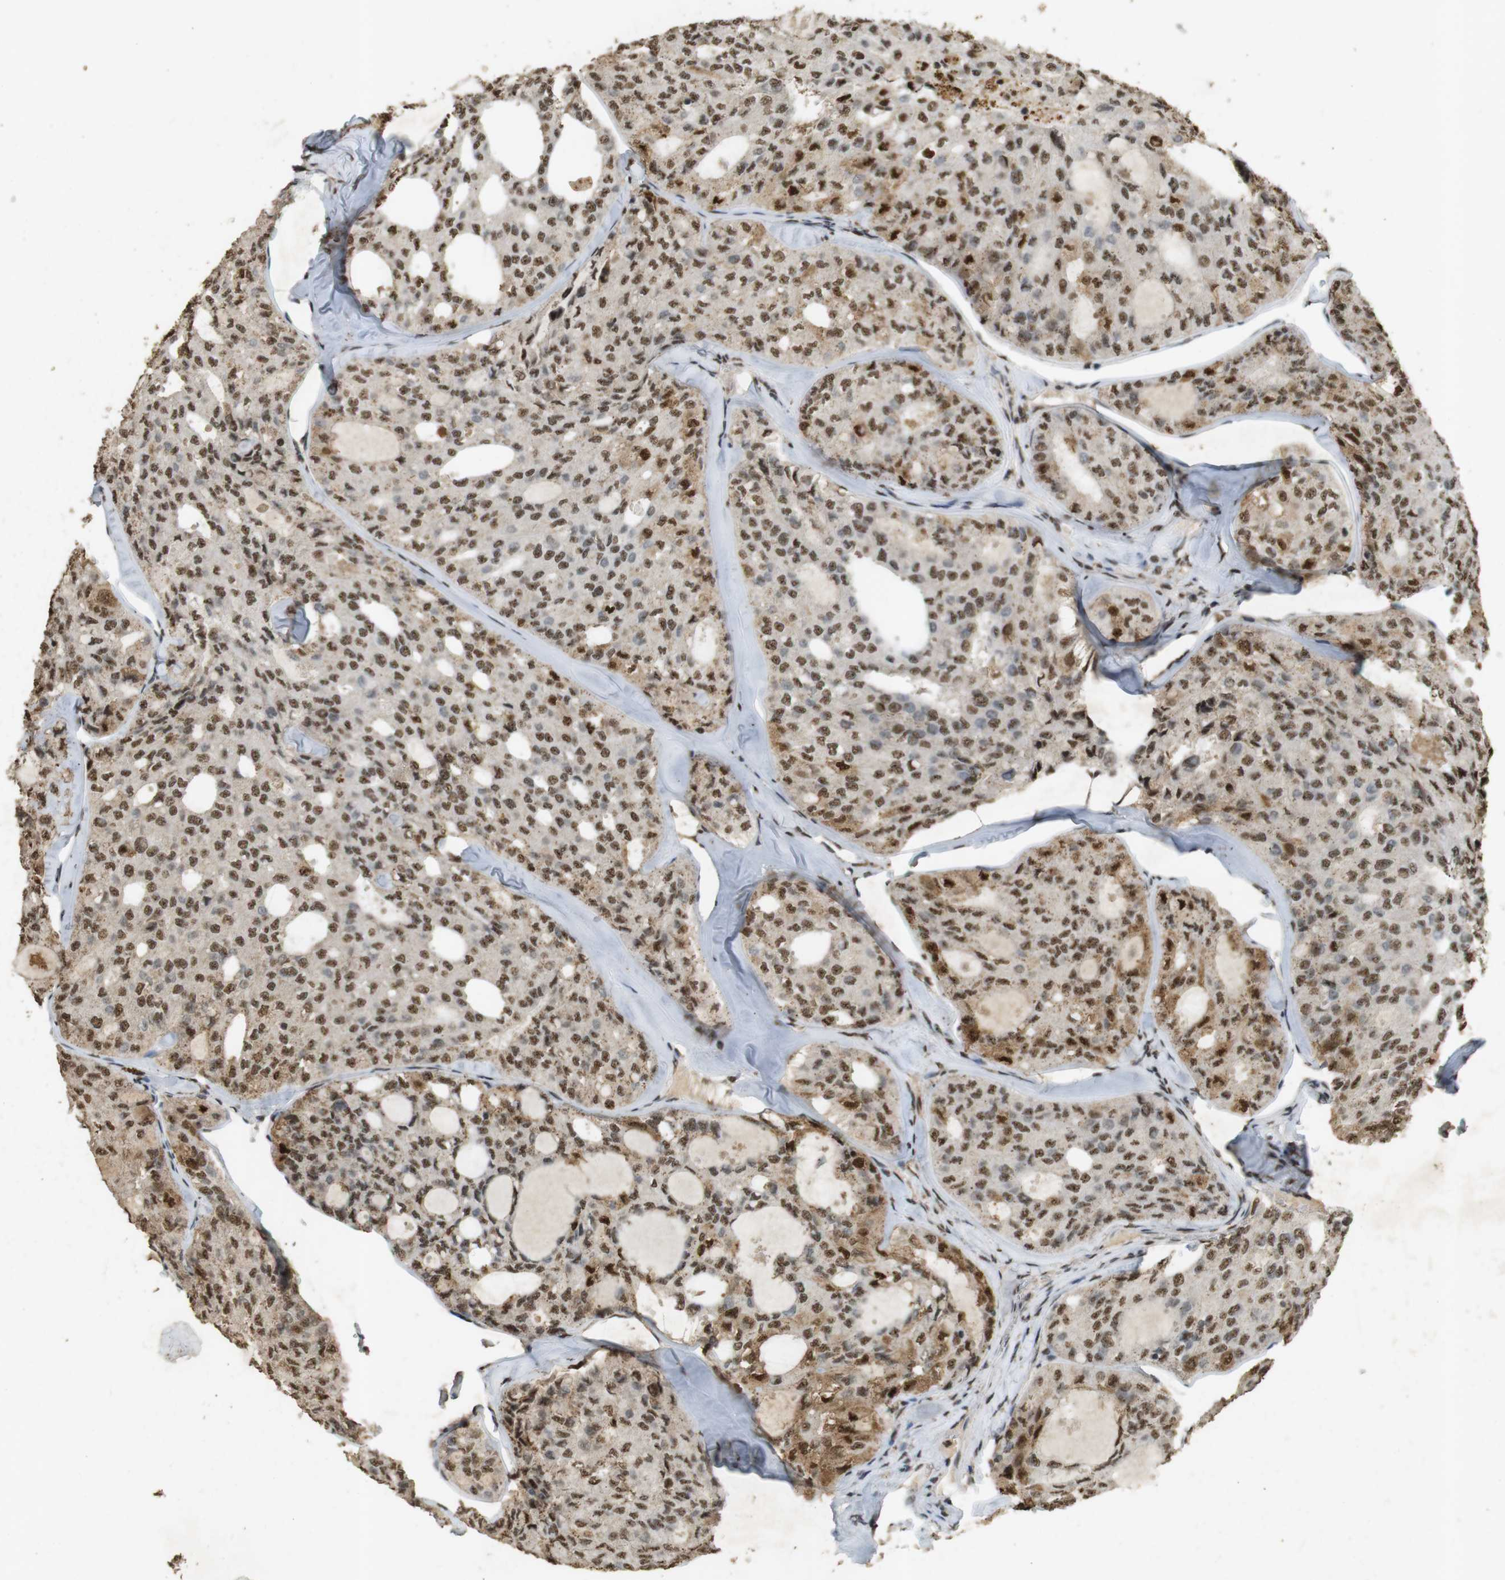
{"staining": {"intensity": "moderate", "quantity": ">75%", "location": "cytoplasmic/membranous,nuclear"}, "tissue": "thyroid cancer", "cell_type": "Tumor cells", "image_type": "cancer", "snomed": [{"axis": "morphology", "description": "Follicular adenoma carcinoma, NOS"}, {"axis": "topography", "description": "Thyroid gland"}], "caption": "Immunohistochemical staining of thyroid cancer reveals medium levels of moderate cytoplasmic/membranous and nuclear expression in approximately >75% of tumor cells.", "gene": "GATA4", "patient": {"sex": "male", "age": 75}}